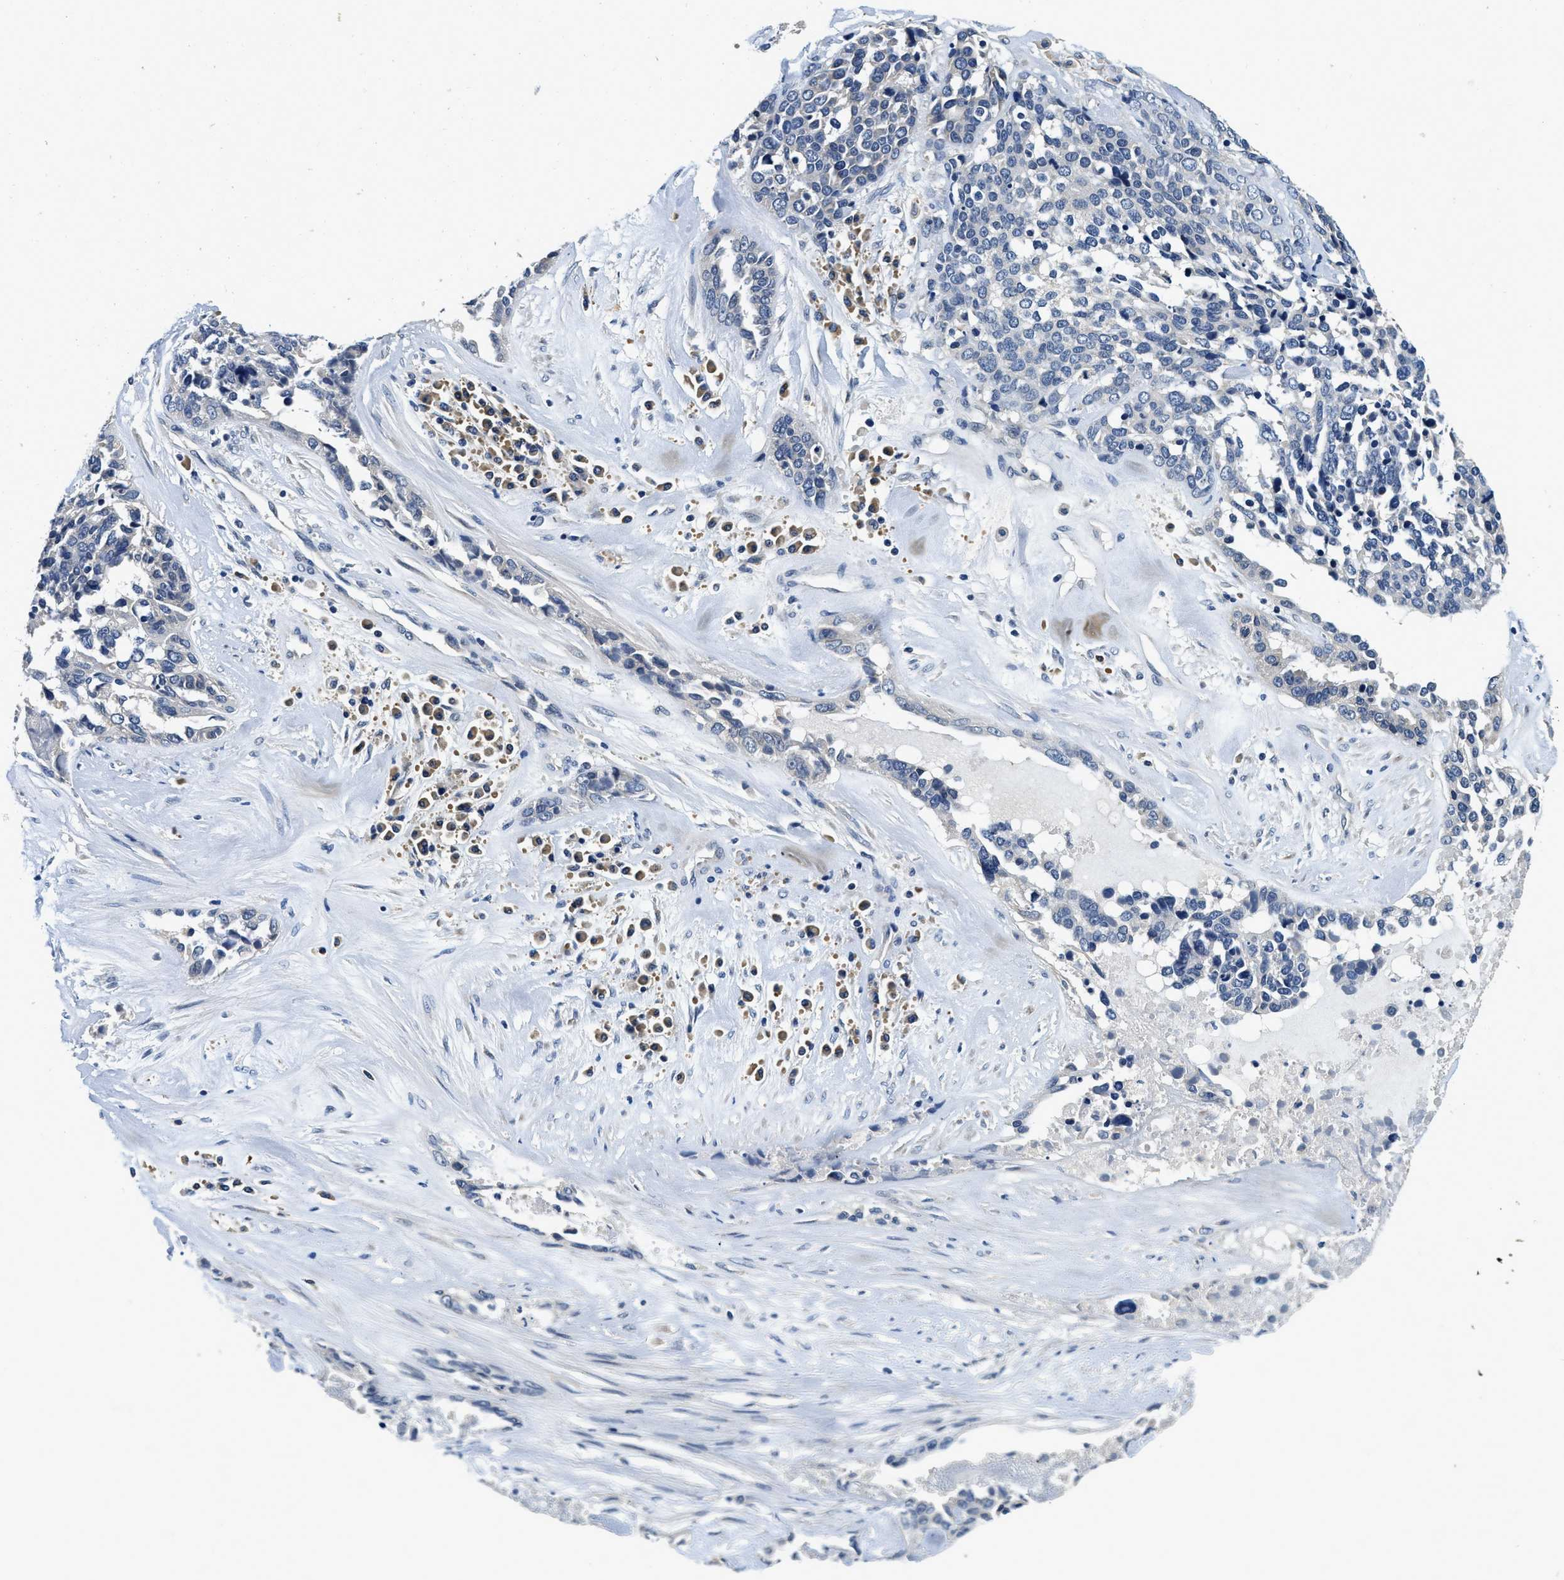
{"staining": {"intensity": "negative", "quantity": "none", "location": "none"}, "tissue": "ovarian cancer", "cell_type": "Tumor cells", "image_type": "cancer", "snomed": [{"axis": "morphology", "description": "Cystadenocarcinoma, serous, NOS"}, {"axis": "topography", "description": "Ovary"}], "caption": "Ovarian cancer (serous cystadenocarcinoma) was stained to show a protein in brown. There is no significant positivity in tumor cells.", "gene": "ALDH3A2", "patient": {"sex": "female", "age": 44}}